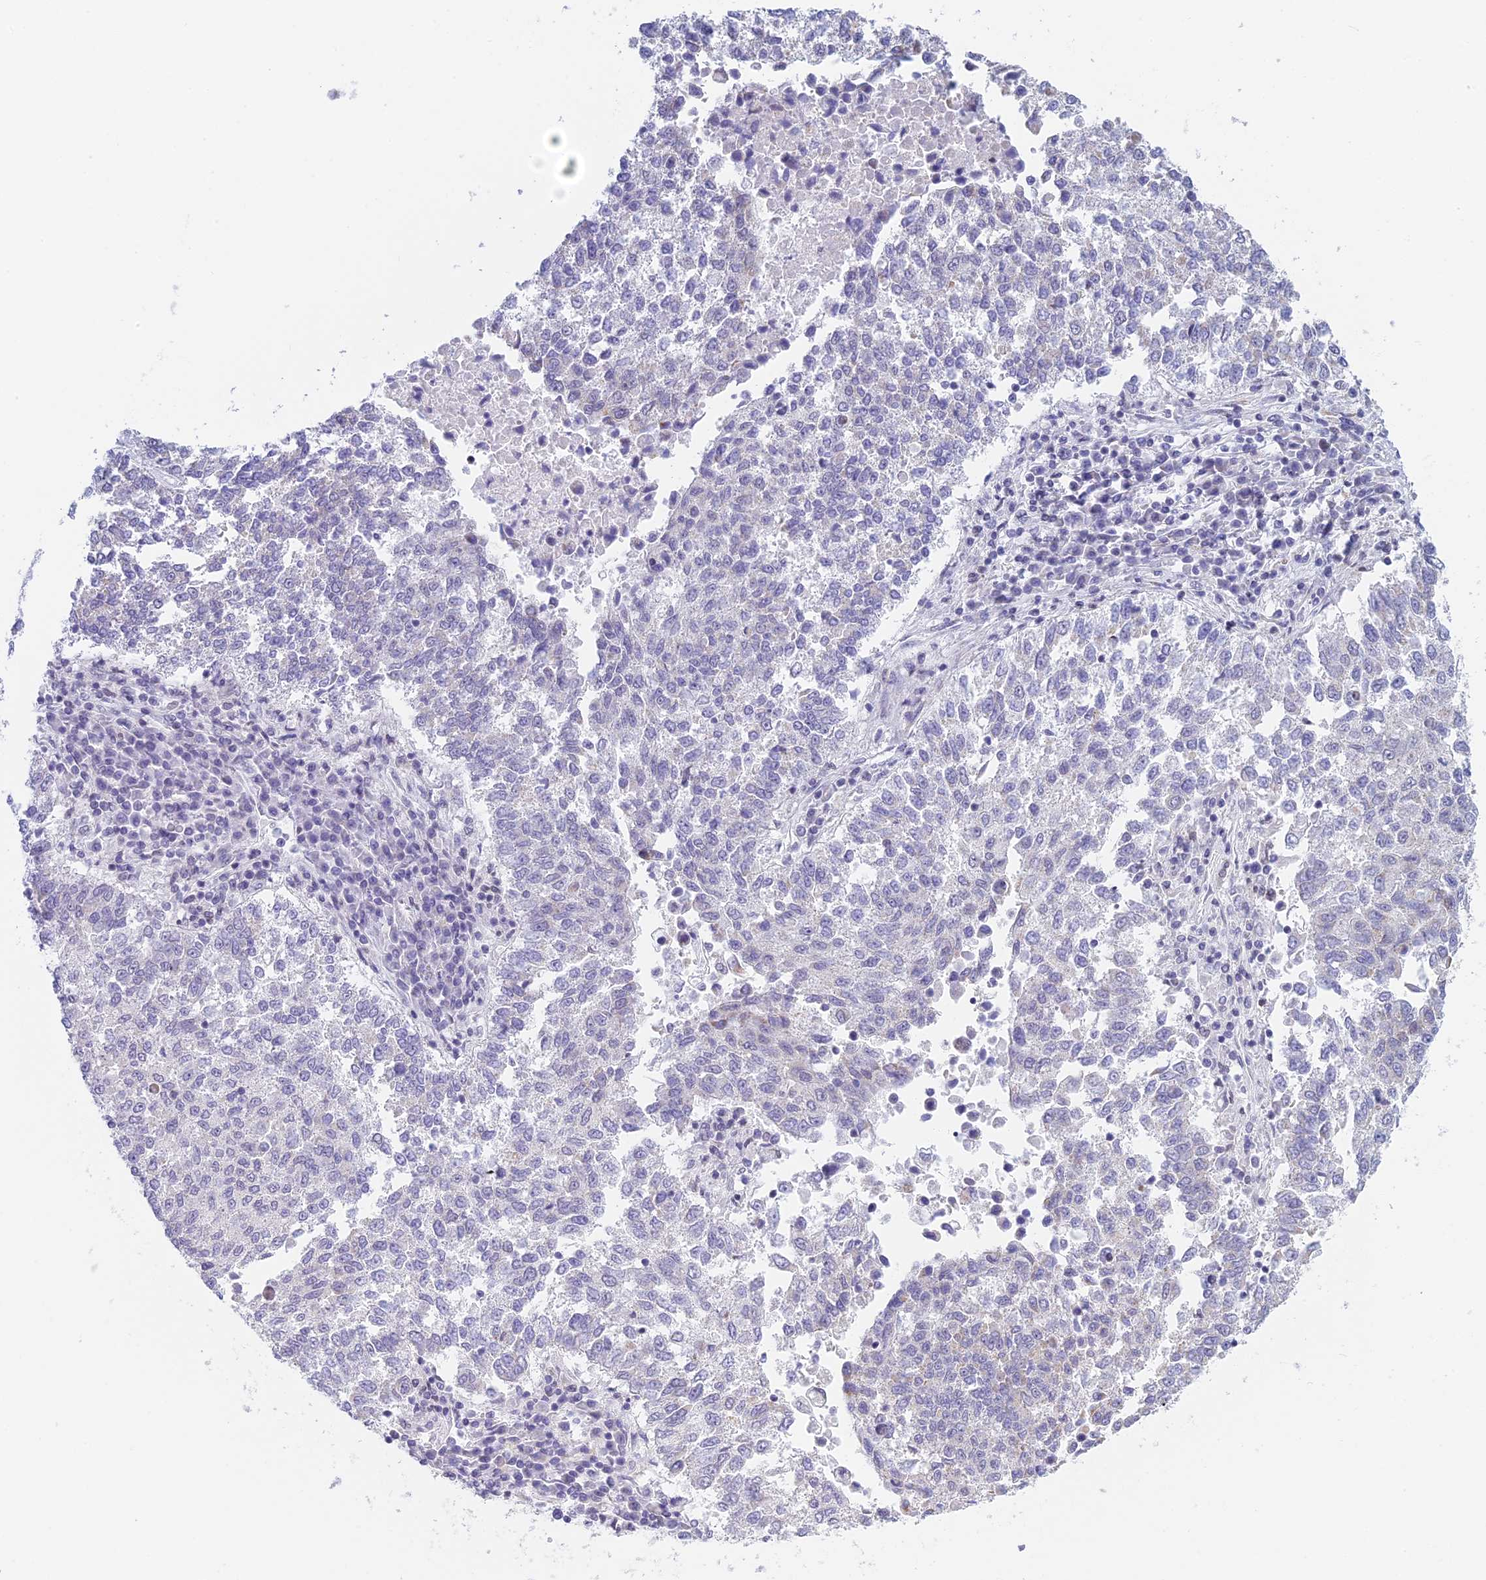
{"staining": {"intensity": "negative", "quantity": "none", "location": "none"}, "tissue": "lung cancer", "cell_type": "Tumor cells", "image_type": "cancer", "snomed": [{"axis": "morphology", "description": "Squamous cell carcinoma, NOS"}, {"axis": "topography", "description": "Lung"}], "caption": "DAB immunohistochemical staining of lung cancer displays no significant positivity in tumor cells. The staining was performed using DAB (3,3'-diaminobenzidine) to visualize the protein expression in brown, while the nuclei were stained in blue with hematoxylin (Magnification: 20x).", "gene": "REXO5", "patient": {"sex": "male", "age": 73}}